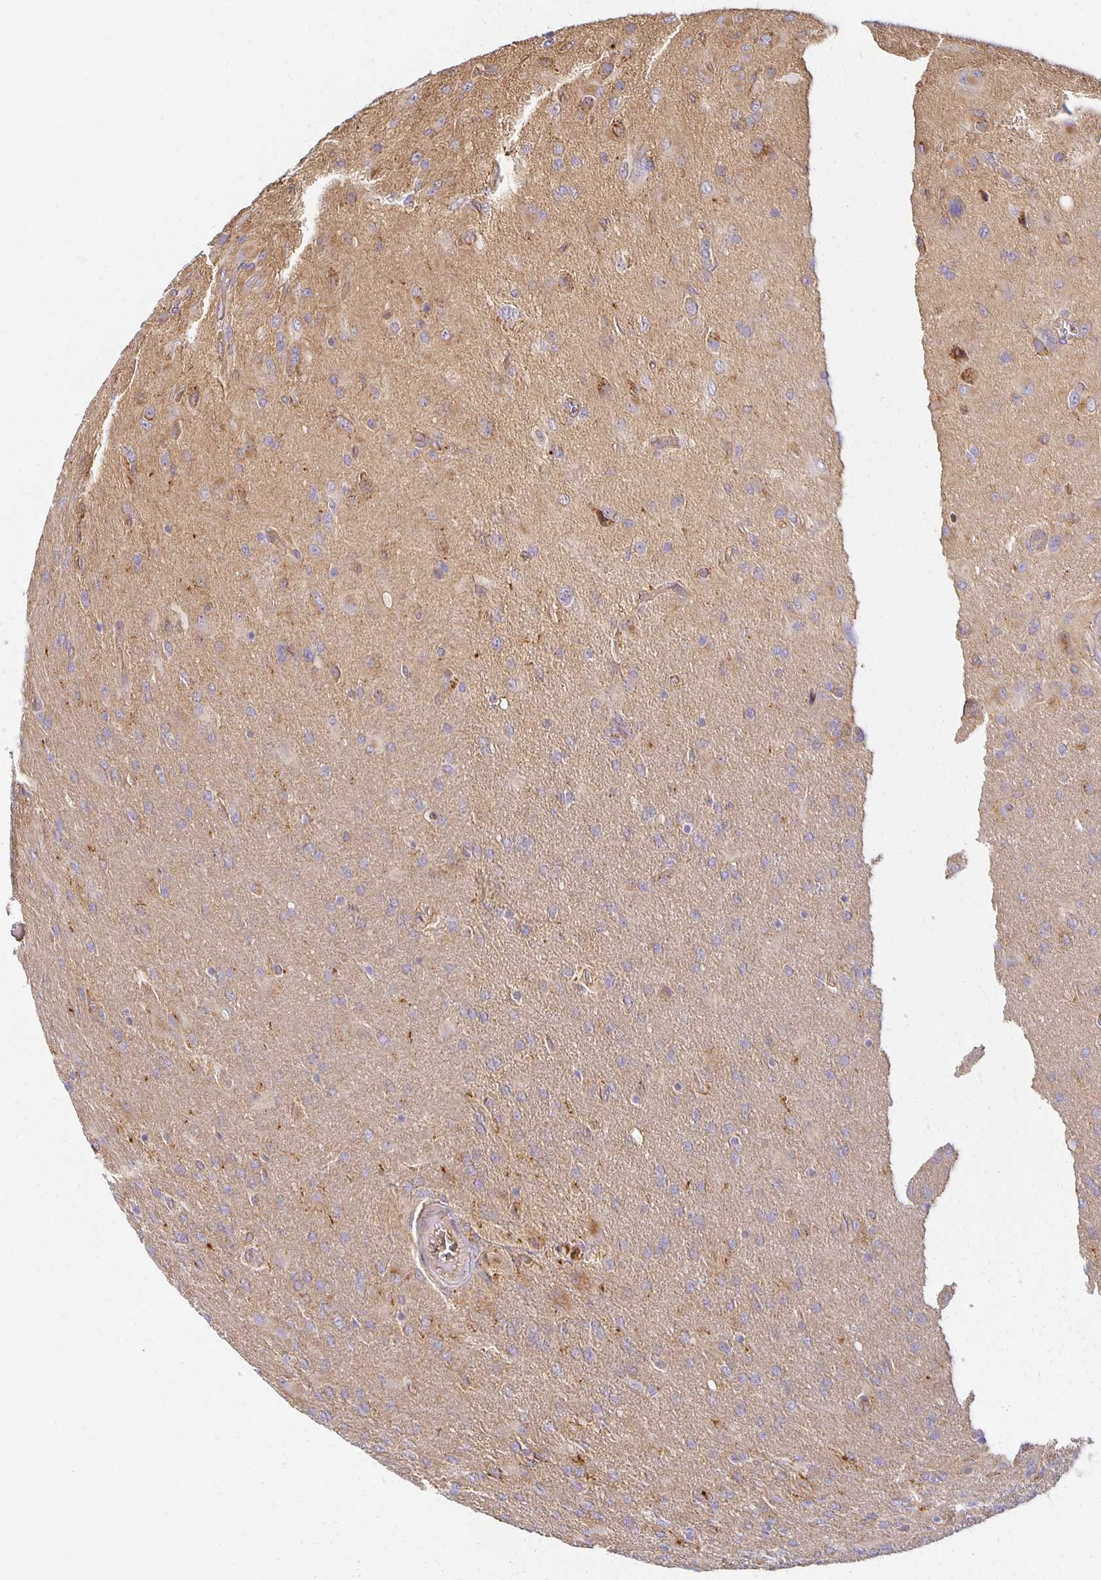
{"staining": {"intensity": "weak", "quantity": "<25%", "location": "cytoplasmic/membranous"}, "tissue": "glioma", "cell_type": "Tumor cells", "image_type": "cancer", "snomed": [{"axis": "morphology", "description": "Glioma, malignant, High grade"}, {"axis": "topography", "description": "Brain"}], "caption": "DAB (3,3'-diaminobenzidine) immunohistochemical staining of human malignant glioma (high-grade) displays no significant staining in tumor cells.", "gene": "SORL1", "patient": {"sex": "male", "age": 61}}